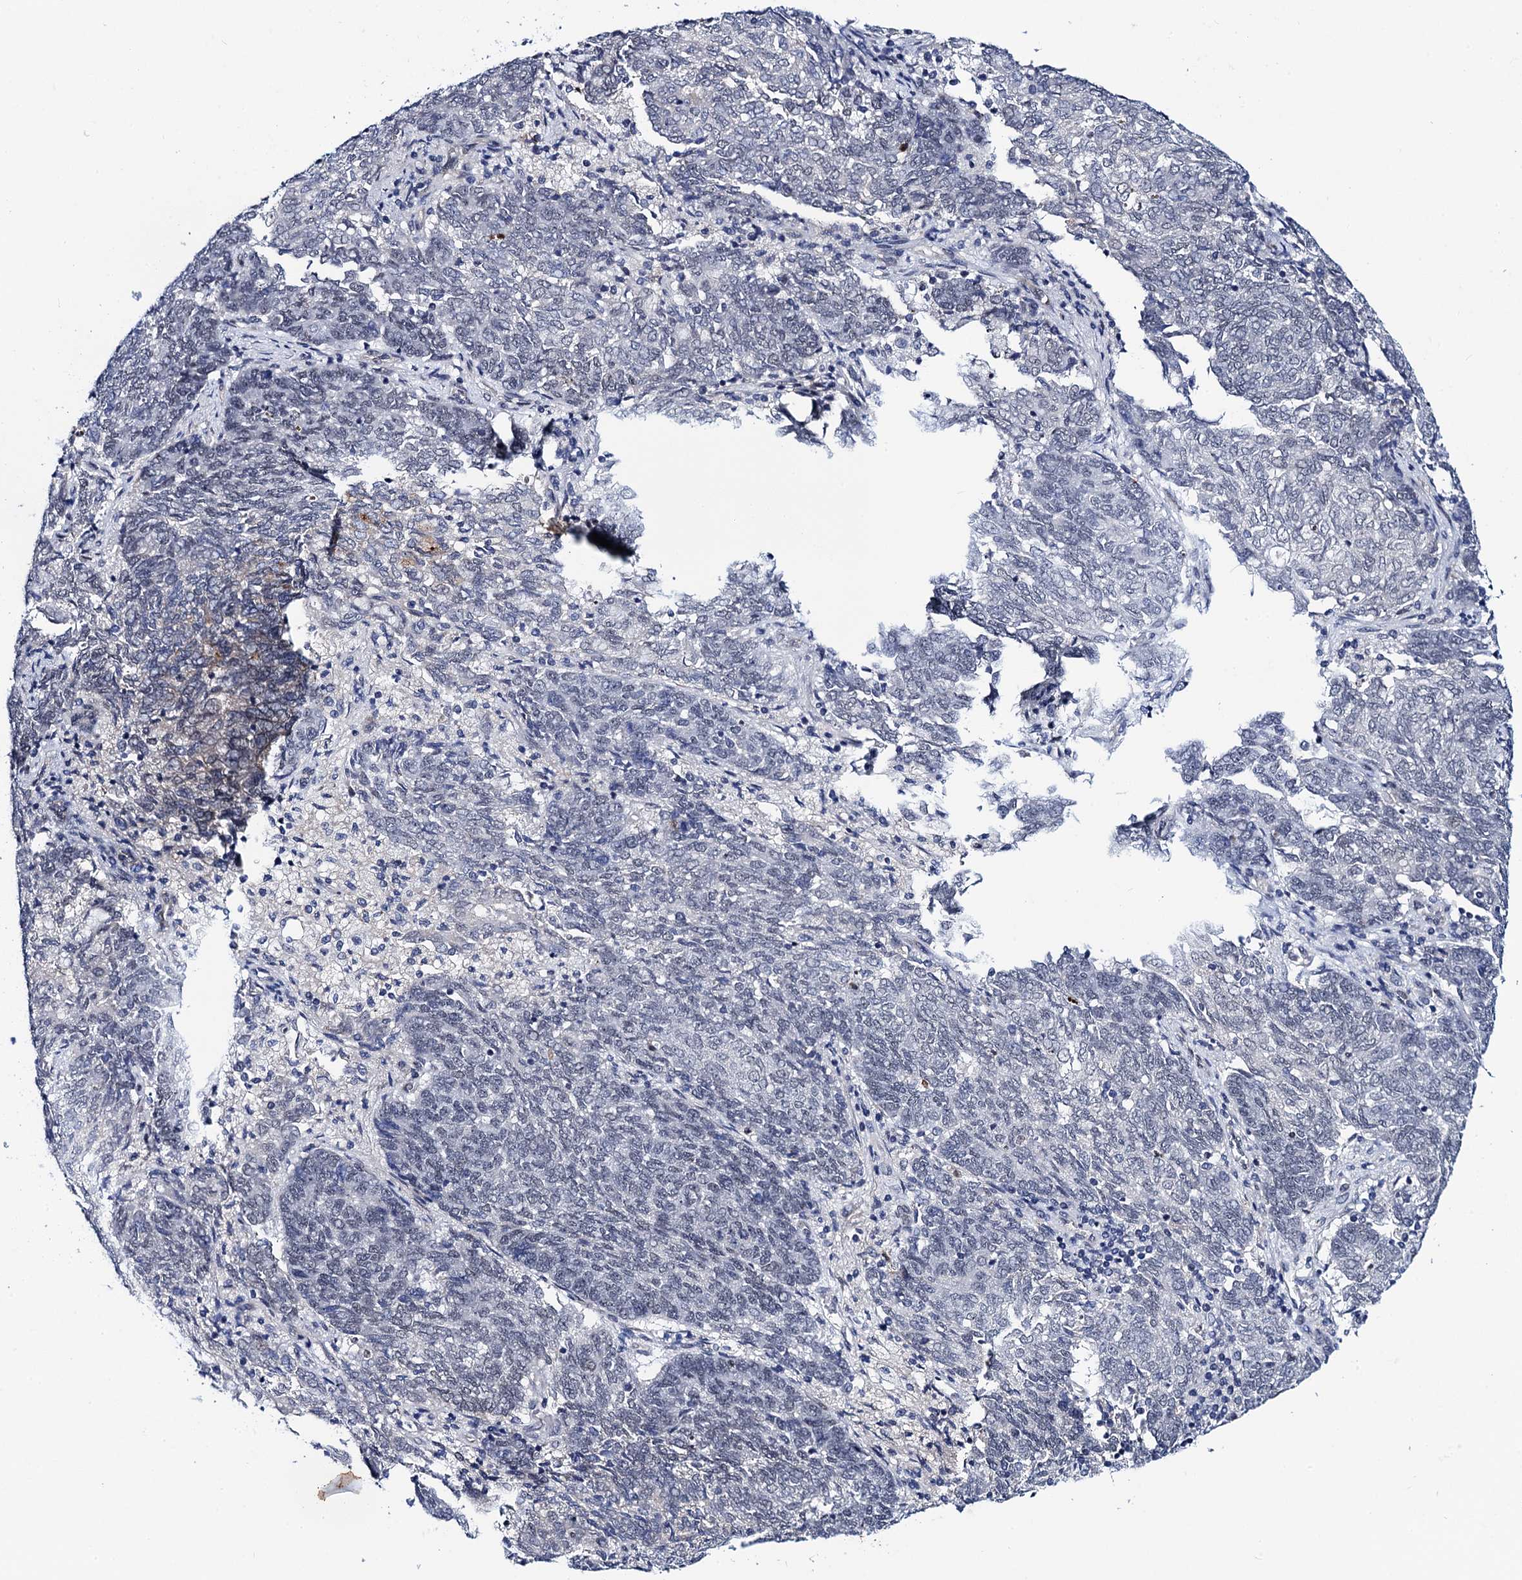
{"staining": {"intensity": "moderate", "quantity": "<25%", "location": "cytoplasmic/membranous"}, "tissue": "endometrial cancer", "cell_type": "Tumor cells", "image_type": "cancer", "snomed": [{"axis": "morphology", "description": "Adenocarcinoma, NOS"}, {"axis": "topography", "description": "Endometrium"}], "caption": "Immunohistochemical staining of endometrial cancer (adenocarcinoma) shows low levels of moderate cytoplasmic/membranous positivity in approximately <25% of tumor cells.", "gene": "C16orf87", "patient": {"sex": "female", "age": 80}}